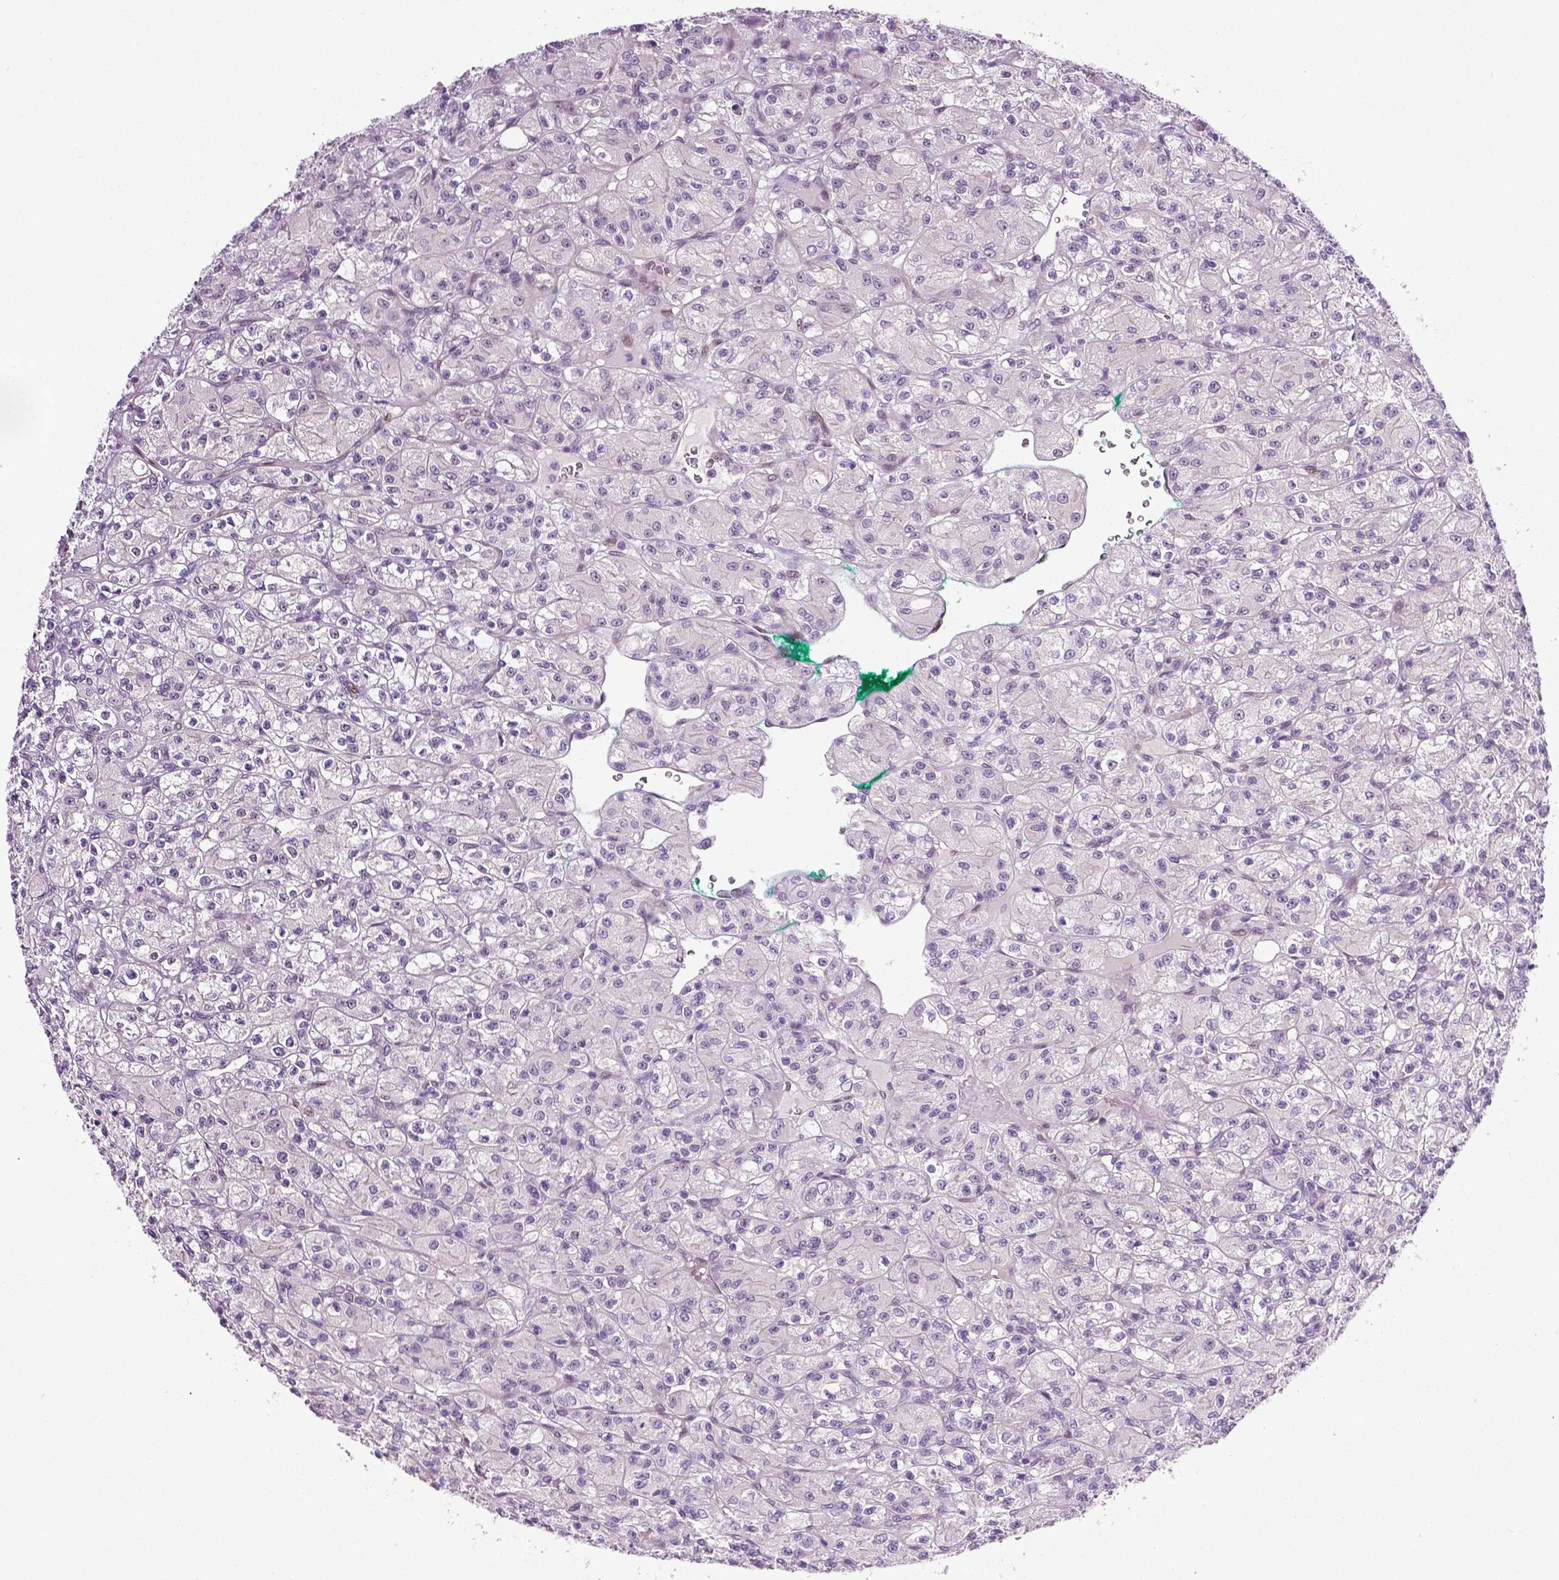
{"staining": {"intensity": "negative", "quantity": "none", "location": "none"}, "tissue": "renal cancer", "cell_type": "Tumor cells", "image_type": "cancer", "snomed": [{"axis": "morphology", "description": "Adenocarcinoma, NOS"}, {"axis": "topography", "description": "Kidney"}], "caption": "The photomicrograph shows no significant positivity in tumor cells of adenocarcinoma (renal).", "gene": "PTGER3", "patient": {"sex": "female", "age": 70}}